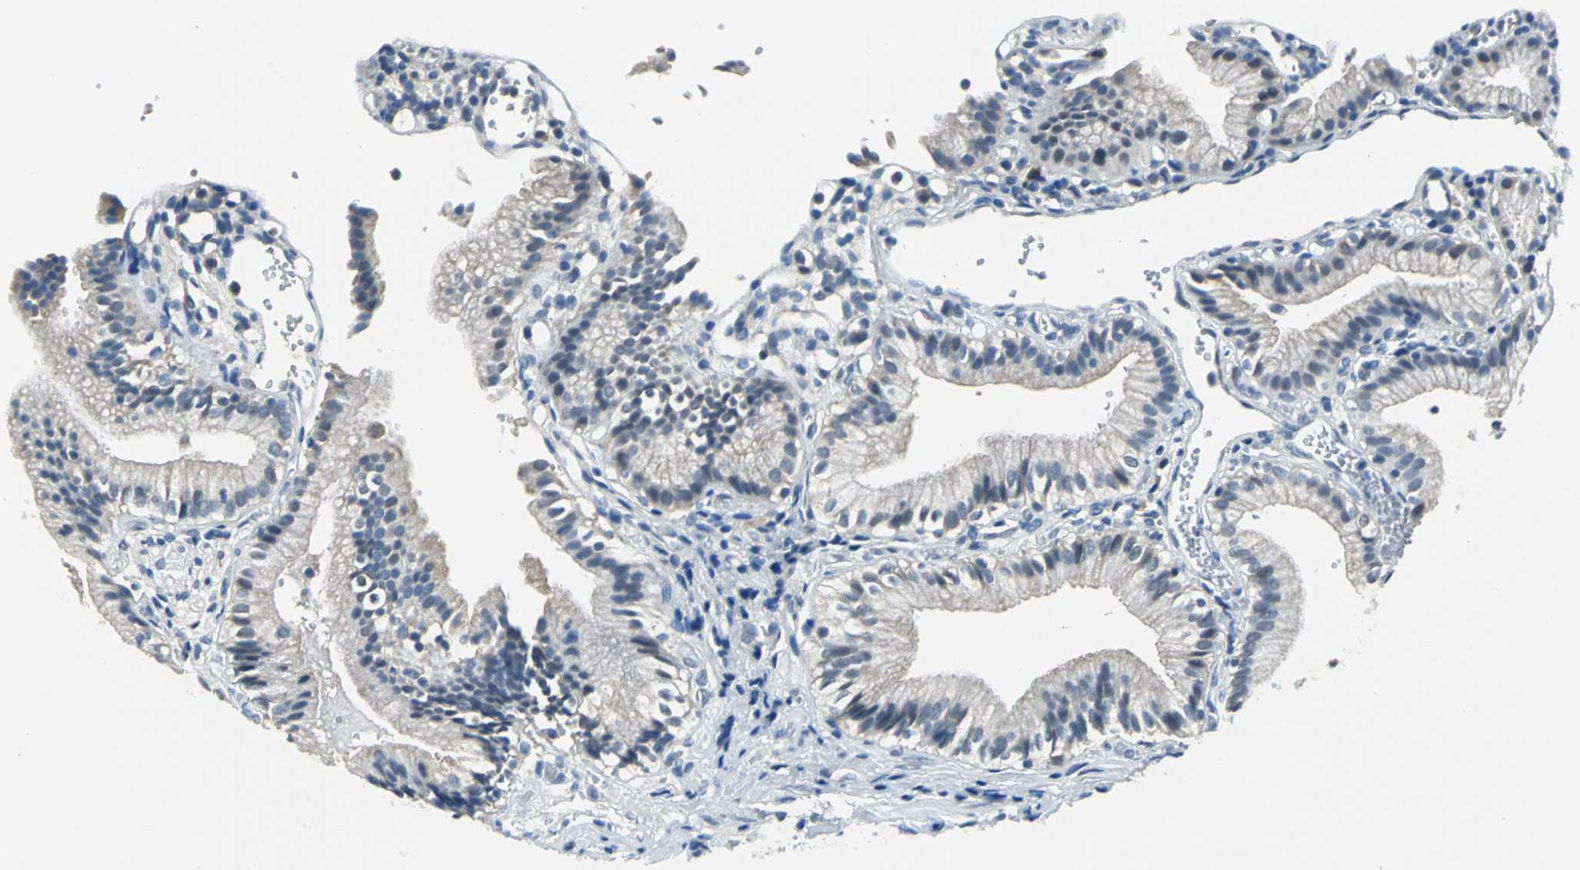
{"staining": {"intensity": "weak", "quantity": "25%-75%", "location": "cytoplasmic/membranous"}, "tissue": "gallbladder", "cell_type": "Glandular cells", "image_type": "normal", "snomed": [{"axis": "morphology", "description": "Normal tissue, NOS"}, {"axis": "topography", "description": "Gallbladder"}], "caption": "Gallbladder stained for a protein exhibits weak cytoplasmic/membranous positivity in glandular cells.", "gene": "ZNF415", "patient": {"sex": "male", "age": 65}}